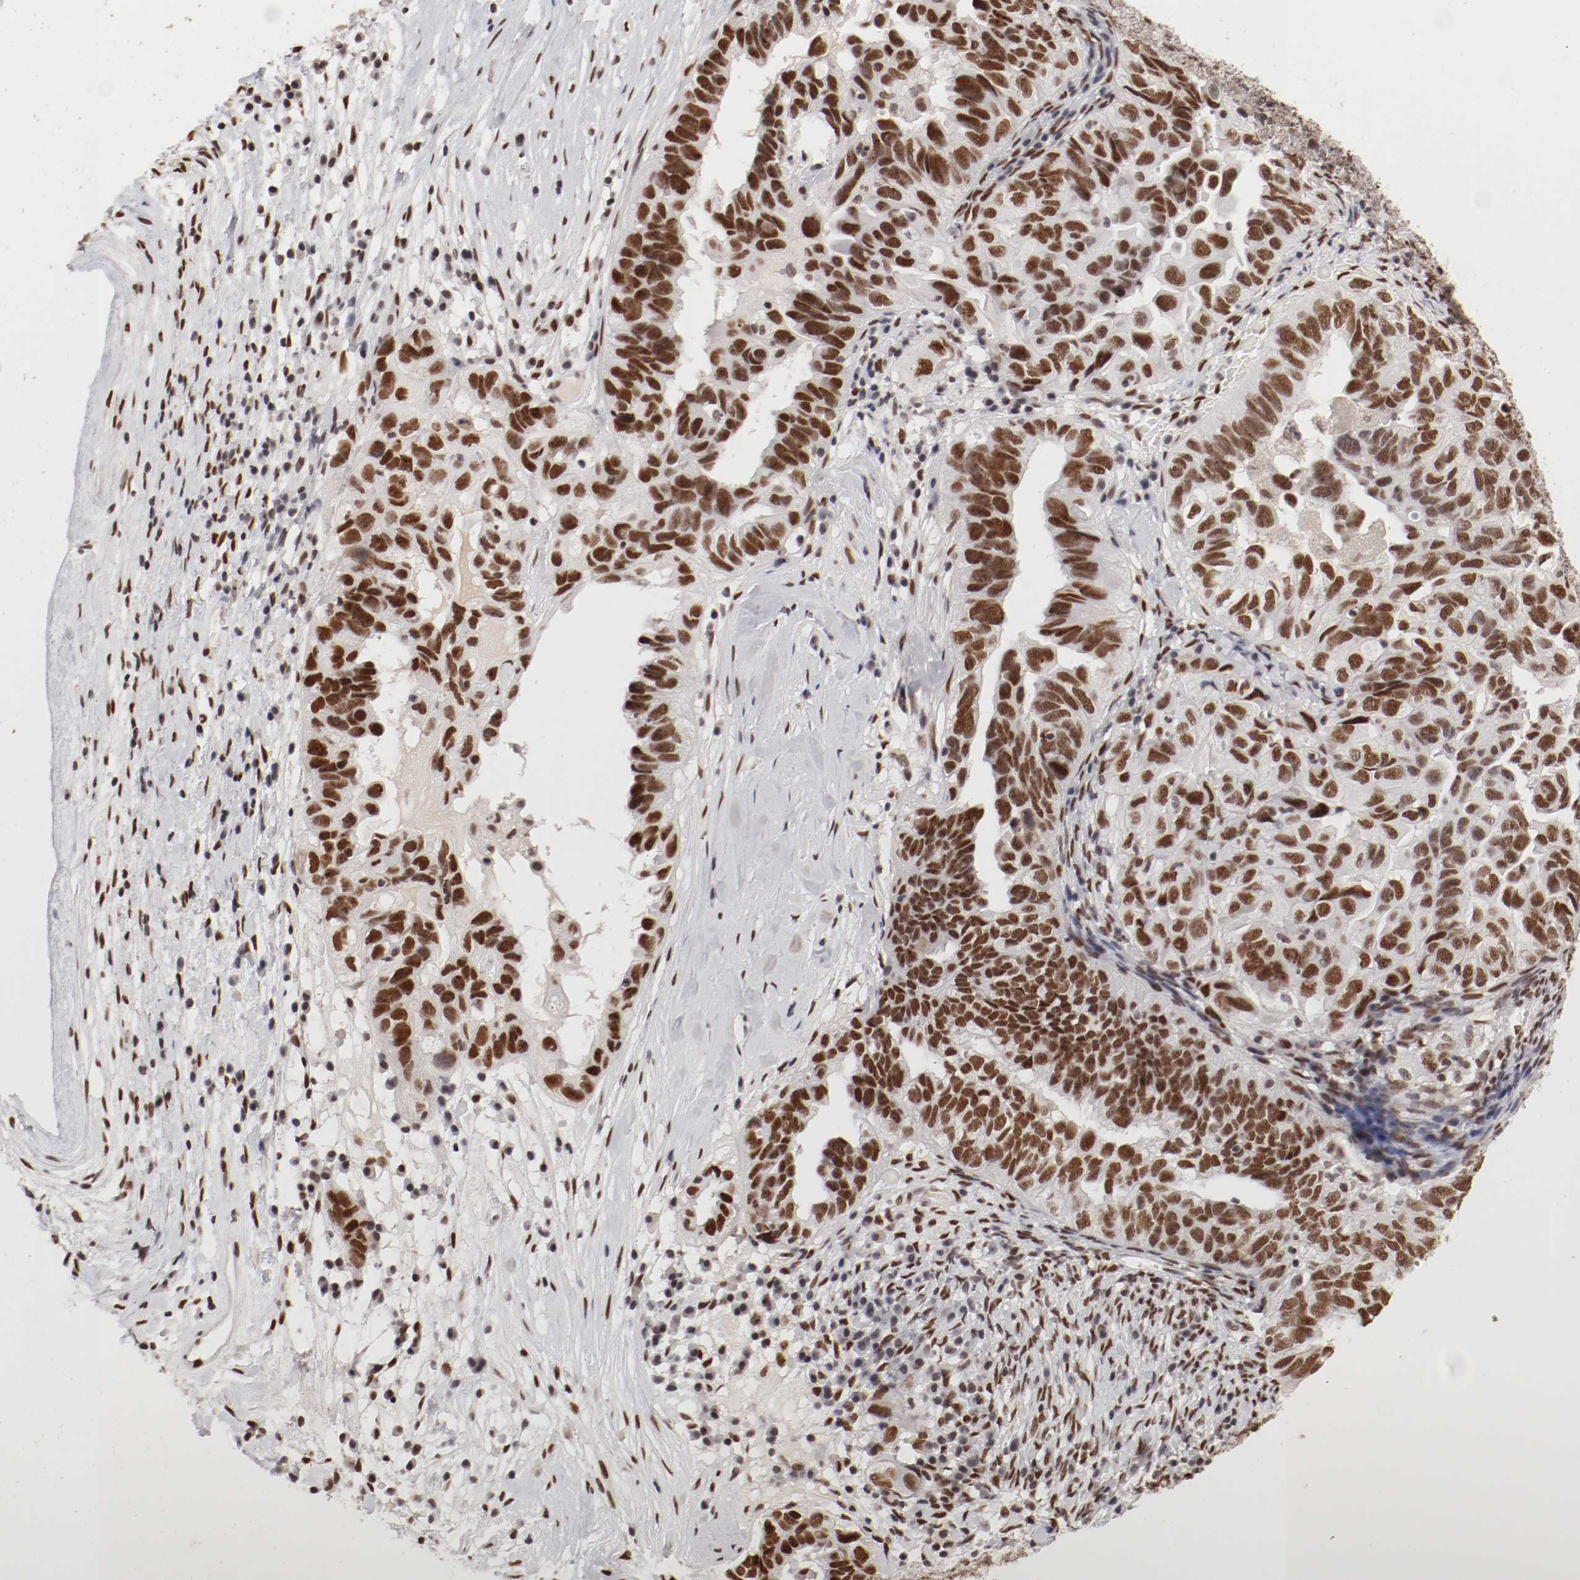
{"staining": {"intensity": "strong", "quantity": ">75%", "location": "nuclear"}, "tissue": "ovarian cancer", "cell_type": "Tumor cells", "image_type": "cancer", "snomed": [{"axis": "morphology", "description": "Cystadenocarcinoma, serous, NOS"}, {"axis": "topography", "description": "Ovary"}], "caption": "Immunohistochemistry (DAB (3,3'-diaminobenzidine)) staining of human ovarian cancer displays strong nuclear protein expression in approximately >75% of tumor cells.", "gene": "TP53BP1", "patient": {"sex": "female", "age": 82}}